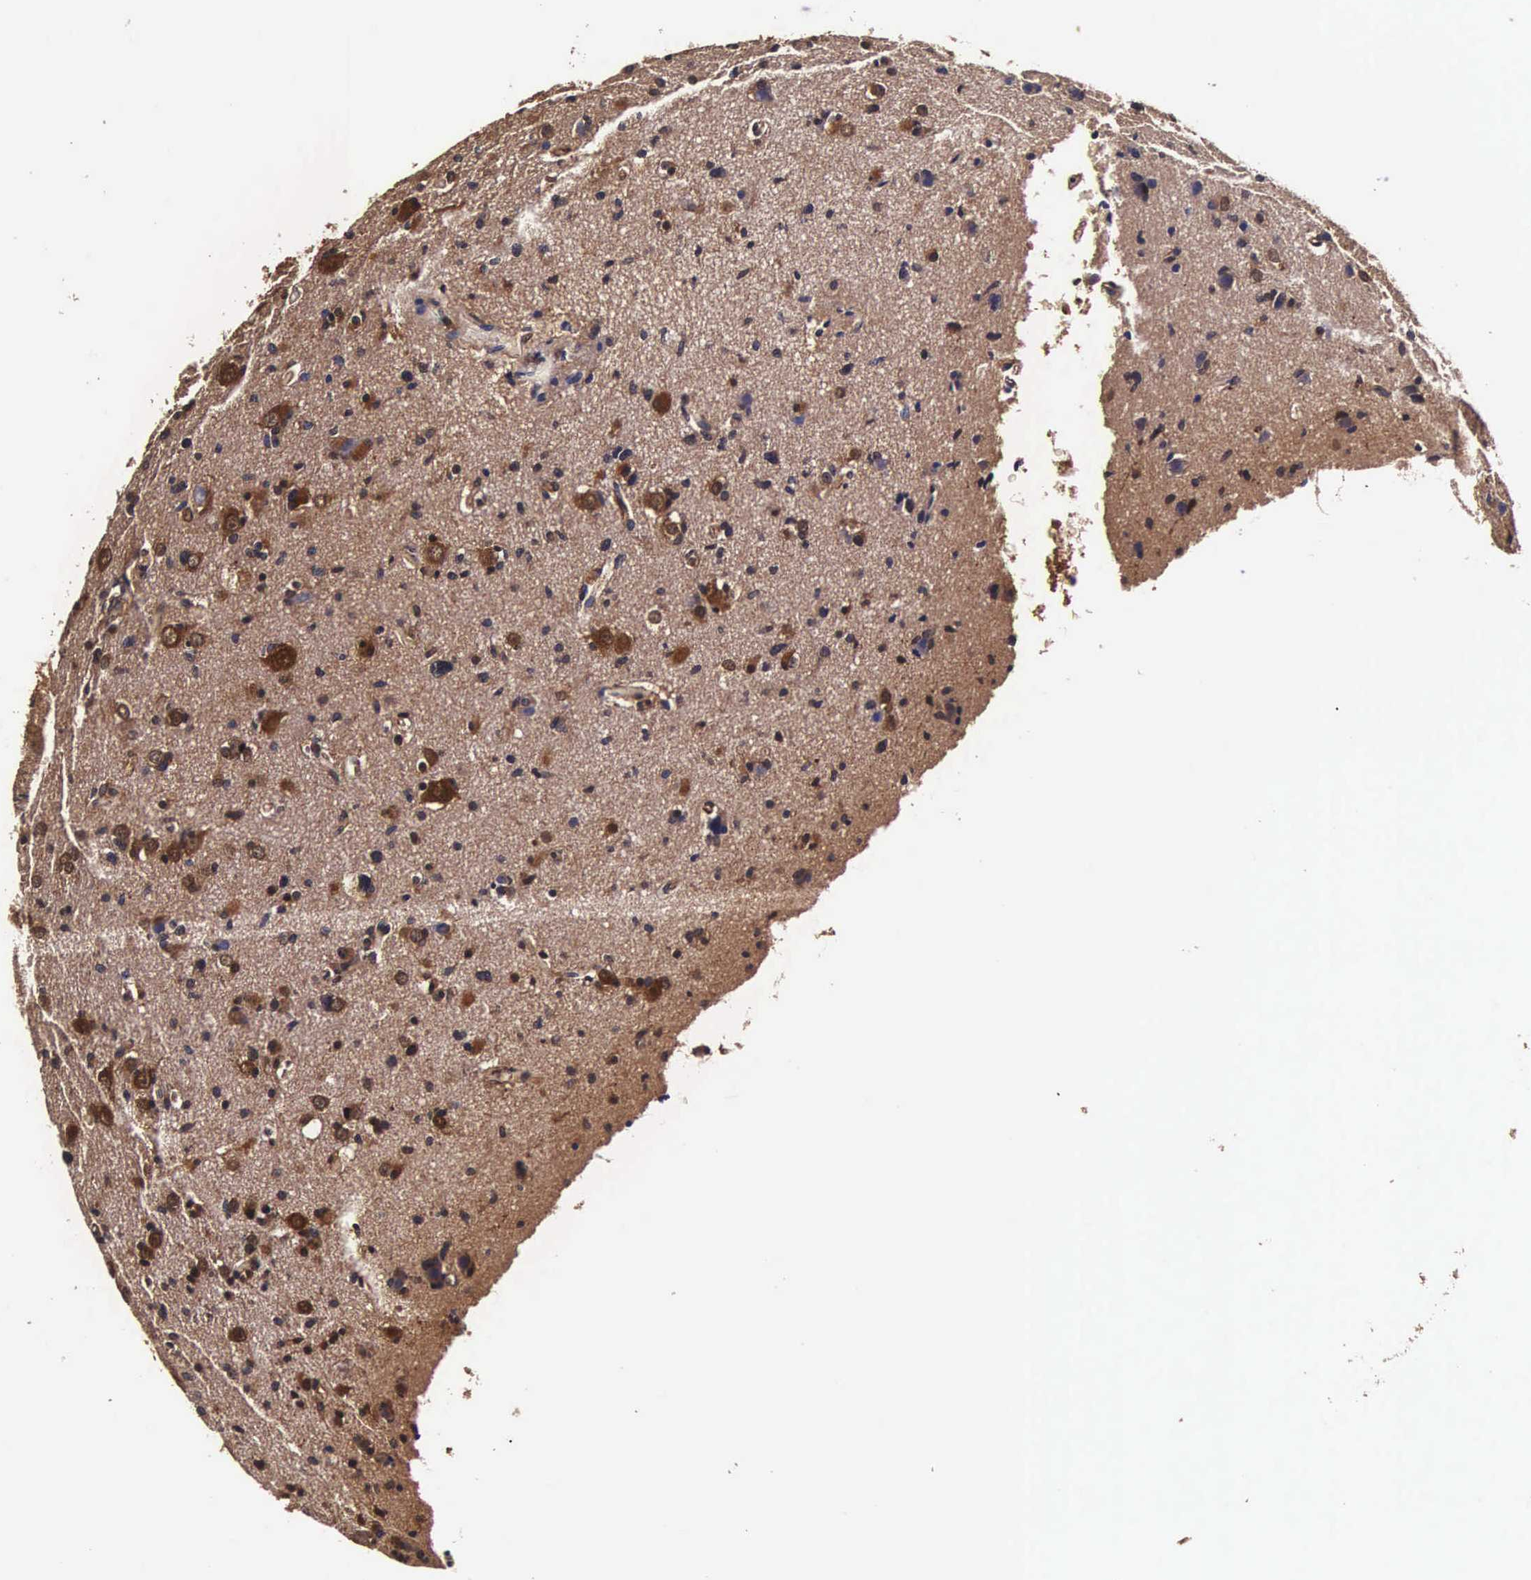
{"staining": {"intensity": "strong", "quantity": ">75%", "location": "cytoplasmic/membranous,nuclear"}, "tissue": "glioma", "cell_type": "Tumor cells", "image_type": "cancer", "snomed": [{"axis": "morphology", "description": "Glioma, malignant, Low grade"}, {"axis": "topography", "description": "Brain"}], "caption": "Immunohistochemical staining of human glioma exhibits high levels of strong cytoplasmic/membranous and nuclear protein positivity in about >75% of tumor cells.", "gene": "TECPR2", "patient": {"sex": "female", "age": 46}}